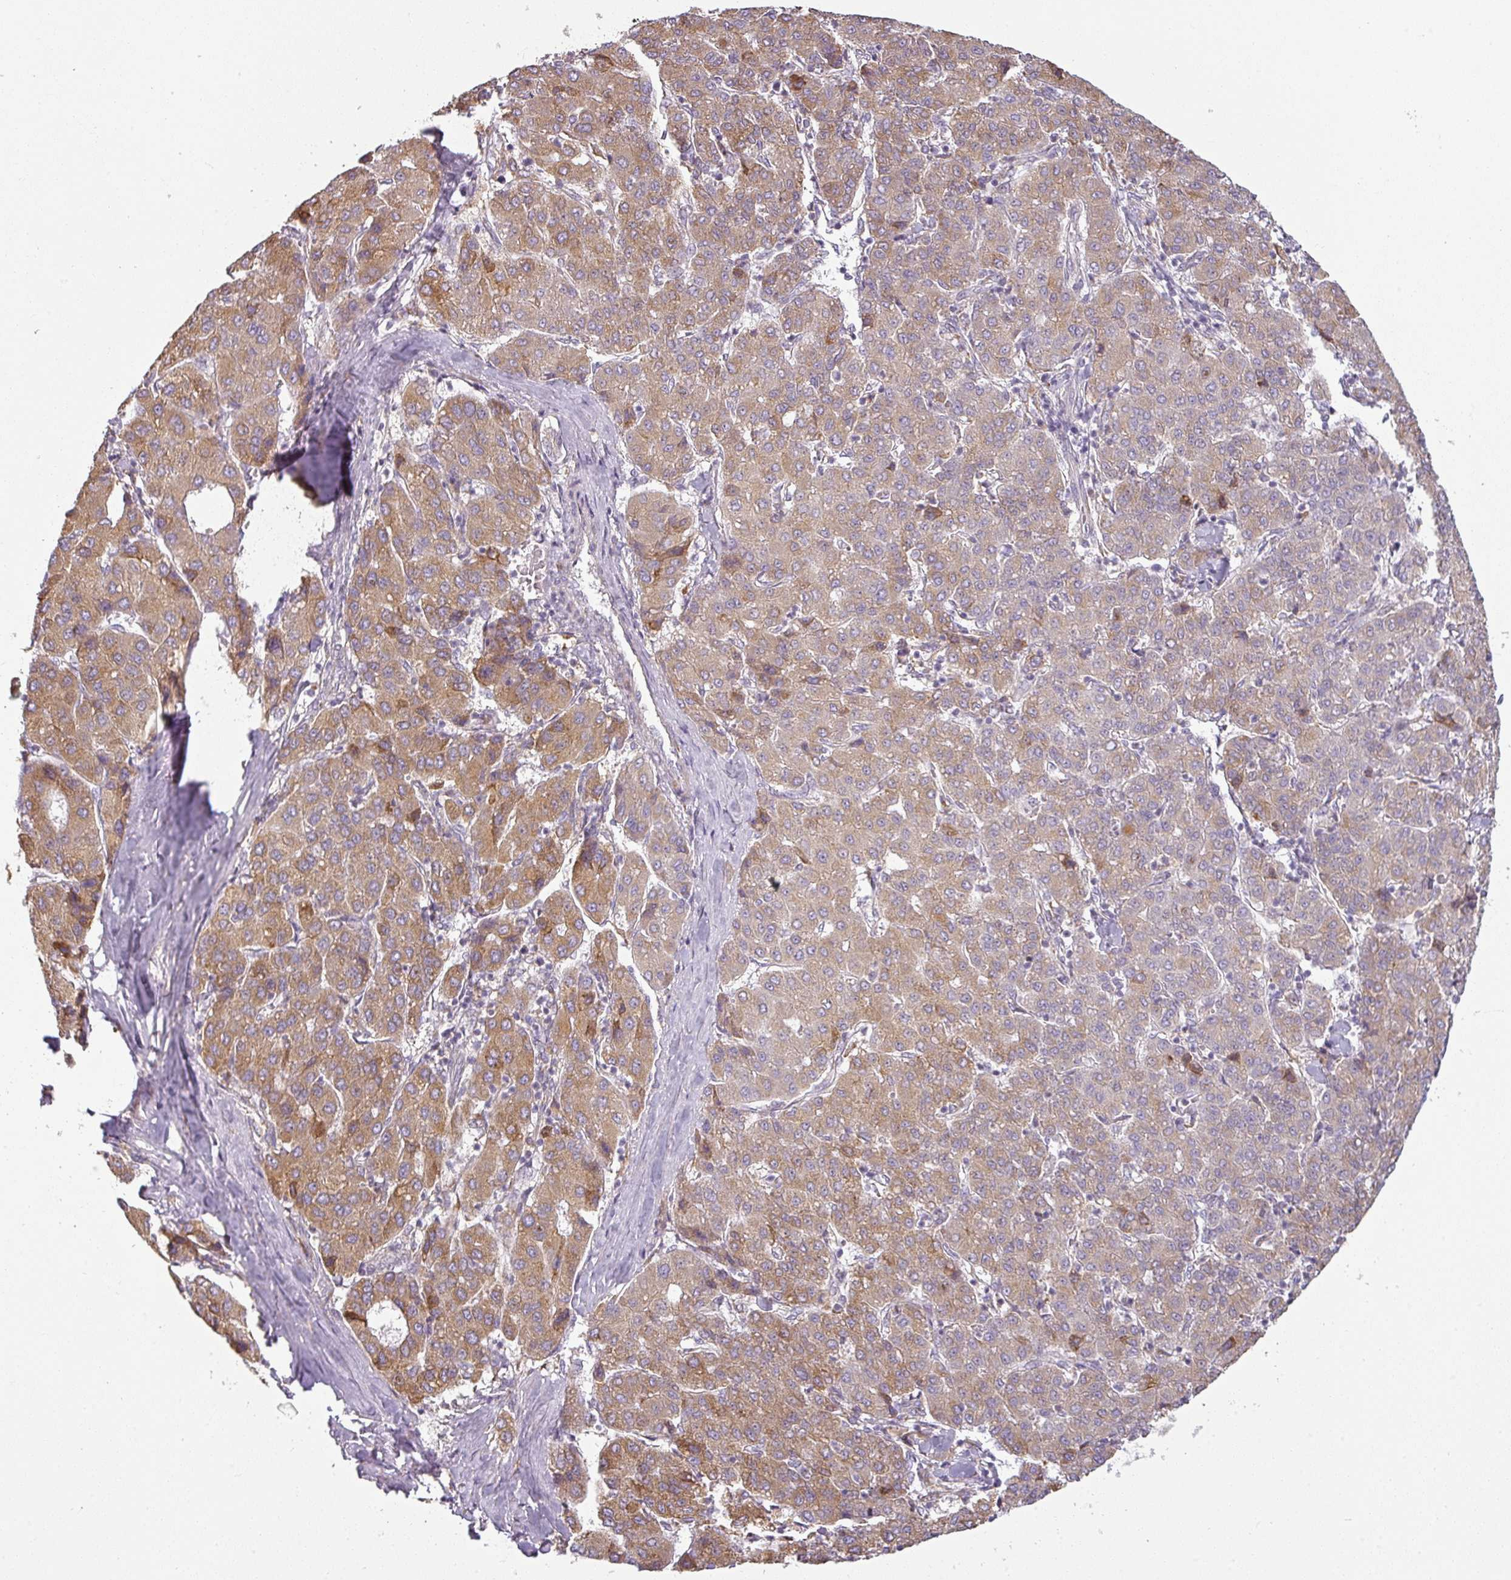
{"staining": {"intensity": "moderate", "quantity": "25%-75%", "location": "cytoplasmic/membranous"}, "tissue": "liver cancer", "cell_type": "Tumor cells", "image_type": "cancer", "snomed": [{"axis": "morphology", "description": "Carcinoma, Hepatocellular, NOS"}, {"axis": "topography", "description": "Liver"}], "caption": "Immunohistochemistry staining of liver hepatocellular carcinoma, which shows medium levels of moderate cytoplasmic/membranous staining in about 25%-75% of tumor cells indicating moderate cytoplasmic/membranous protein staining. The staining was performed using DAB (brown) for protein detection and nuclei were counterstained in hematoxylin (blue).", "gene": "CCDC144A", "patient": {"sex": "male", "age": 65}}